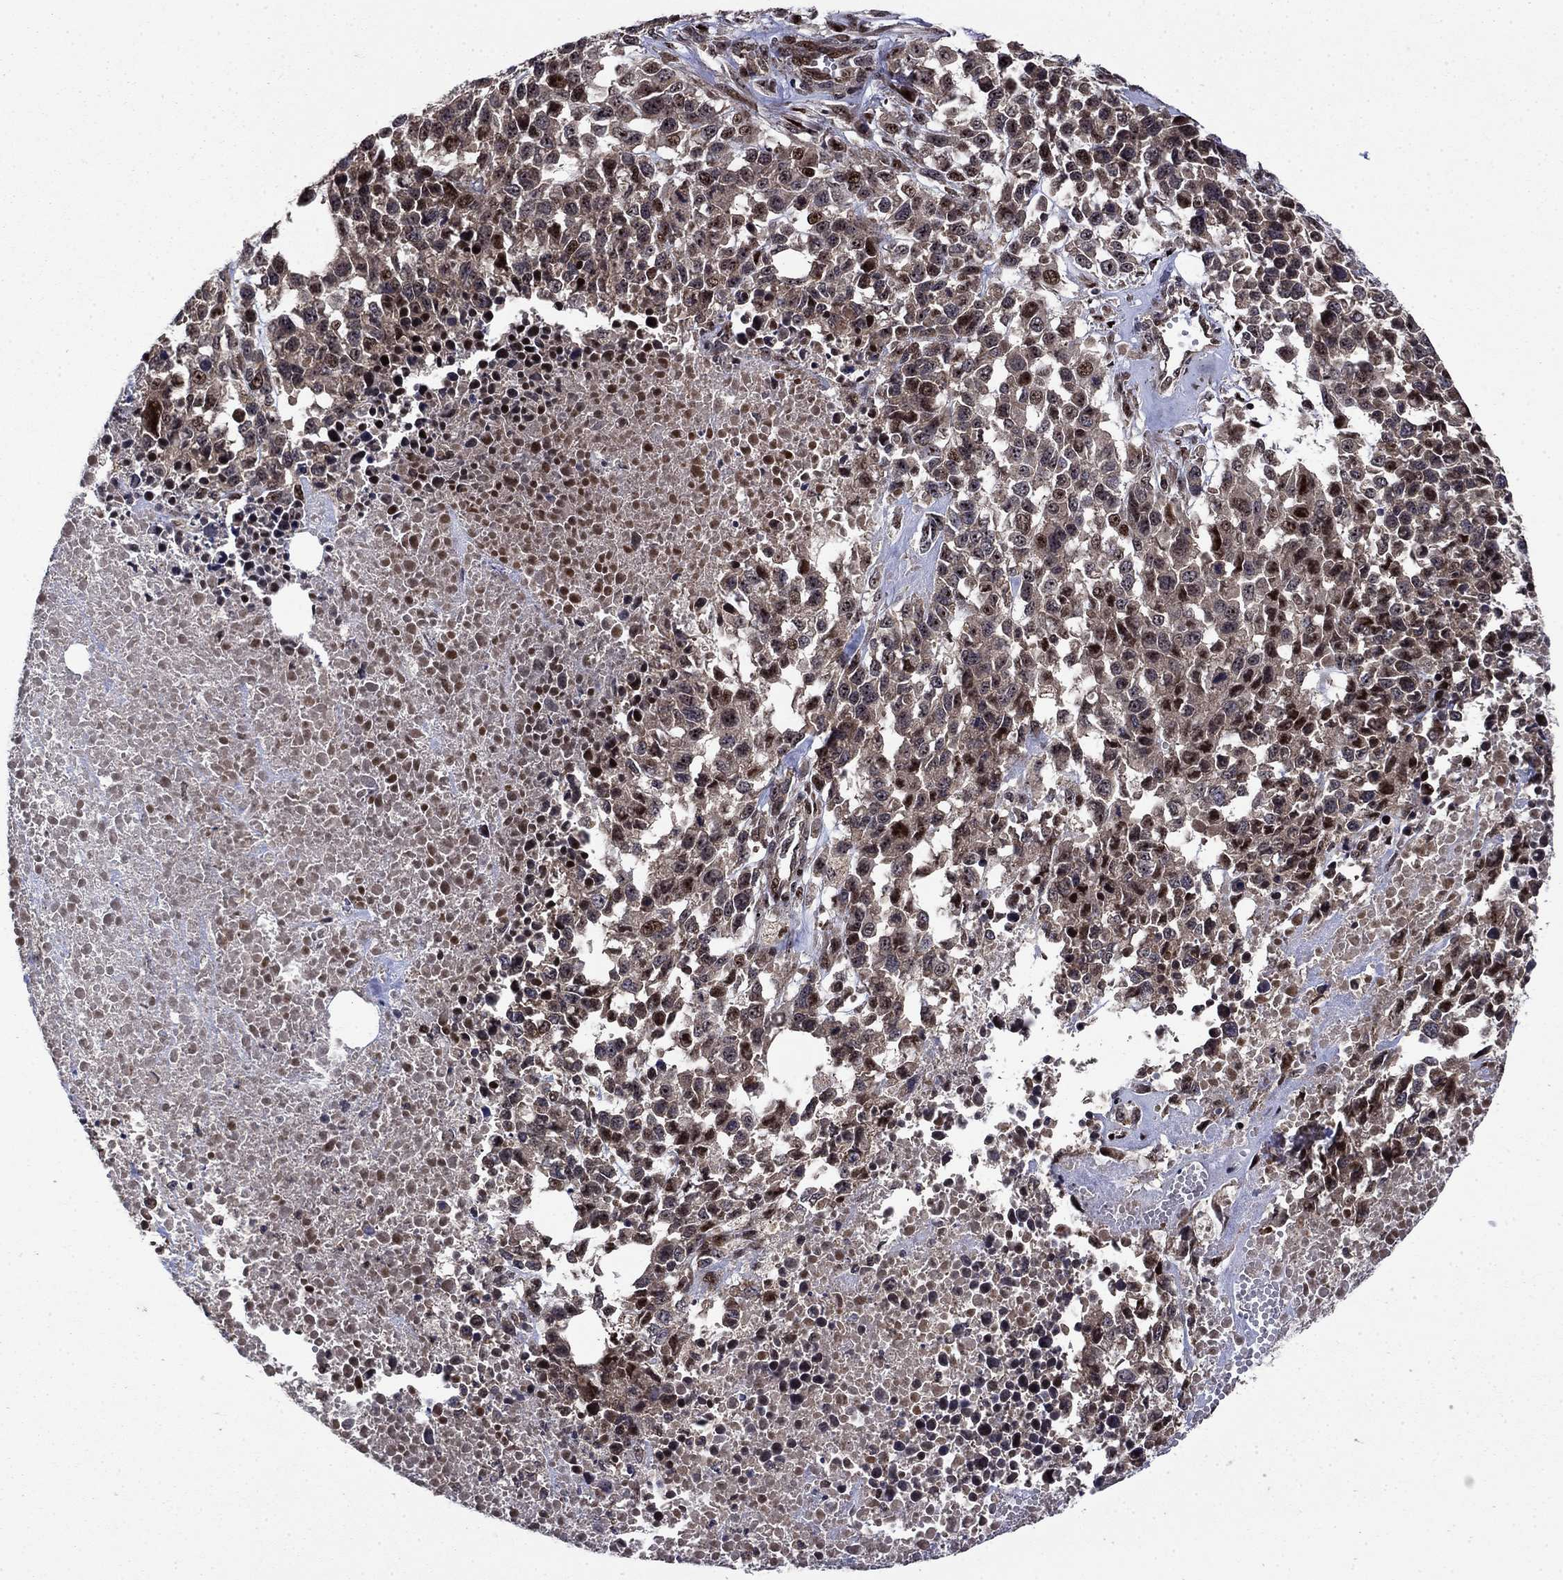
{"staining": {"intensity": "strong", "quantity": "<25%", "location": "nuclear"}, "tissue": "melanoma", "cell_type": "Tumor cells", "image_type": "cancer", "snomed": [{"axis": "morphology", "description": "Malignant melanoma, Metastatic site"}, {"axis": "topography", "description": "Skin"}], "caption": "The histopathology image displays a brown stain indicating the presence of a protein in the nuclear of tumor cells in malignant melanoma (metastatic site).", "gene": "AGTPBP1", "patient": {"sex": "male", "age": 84}}